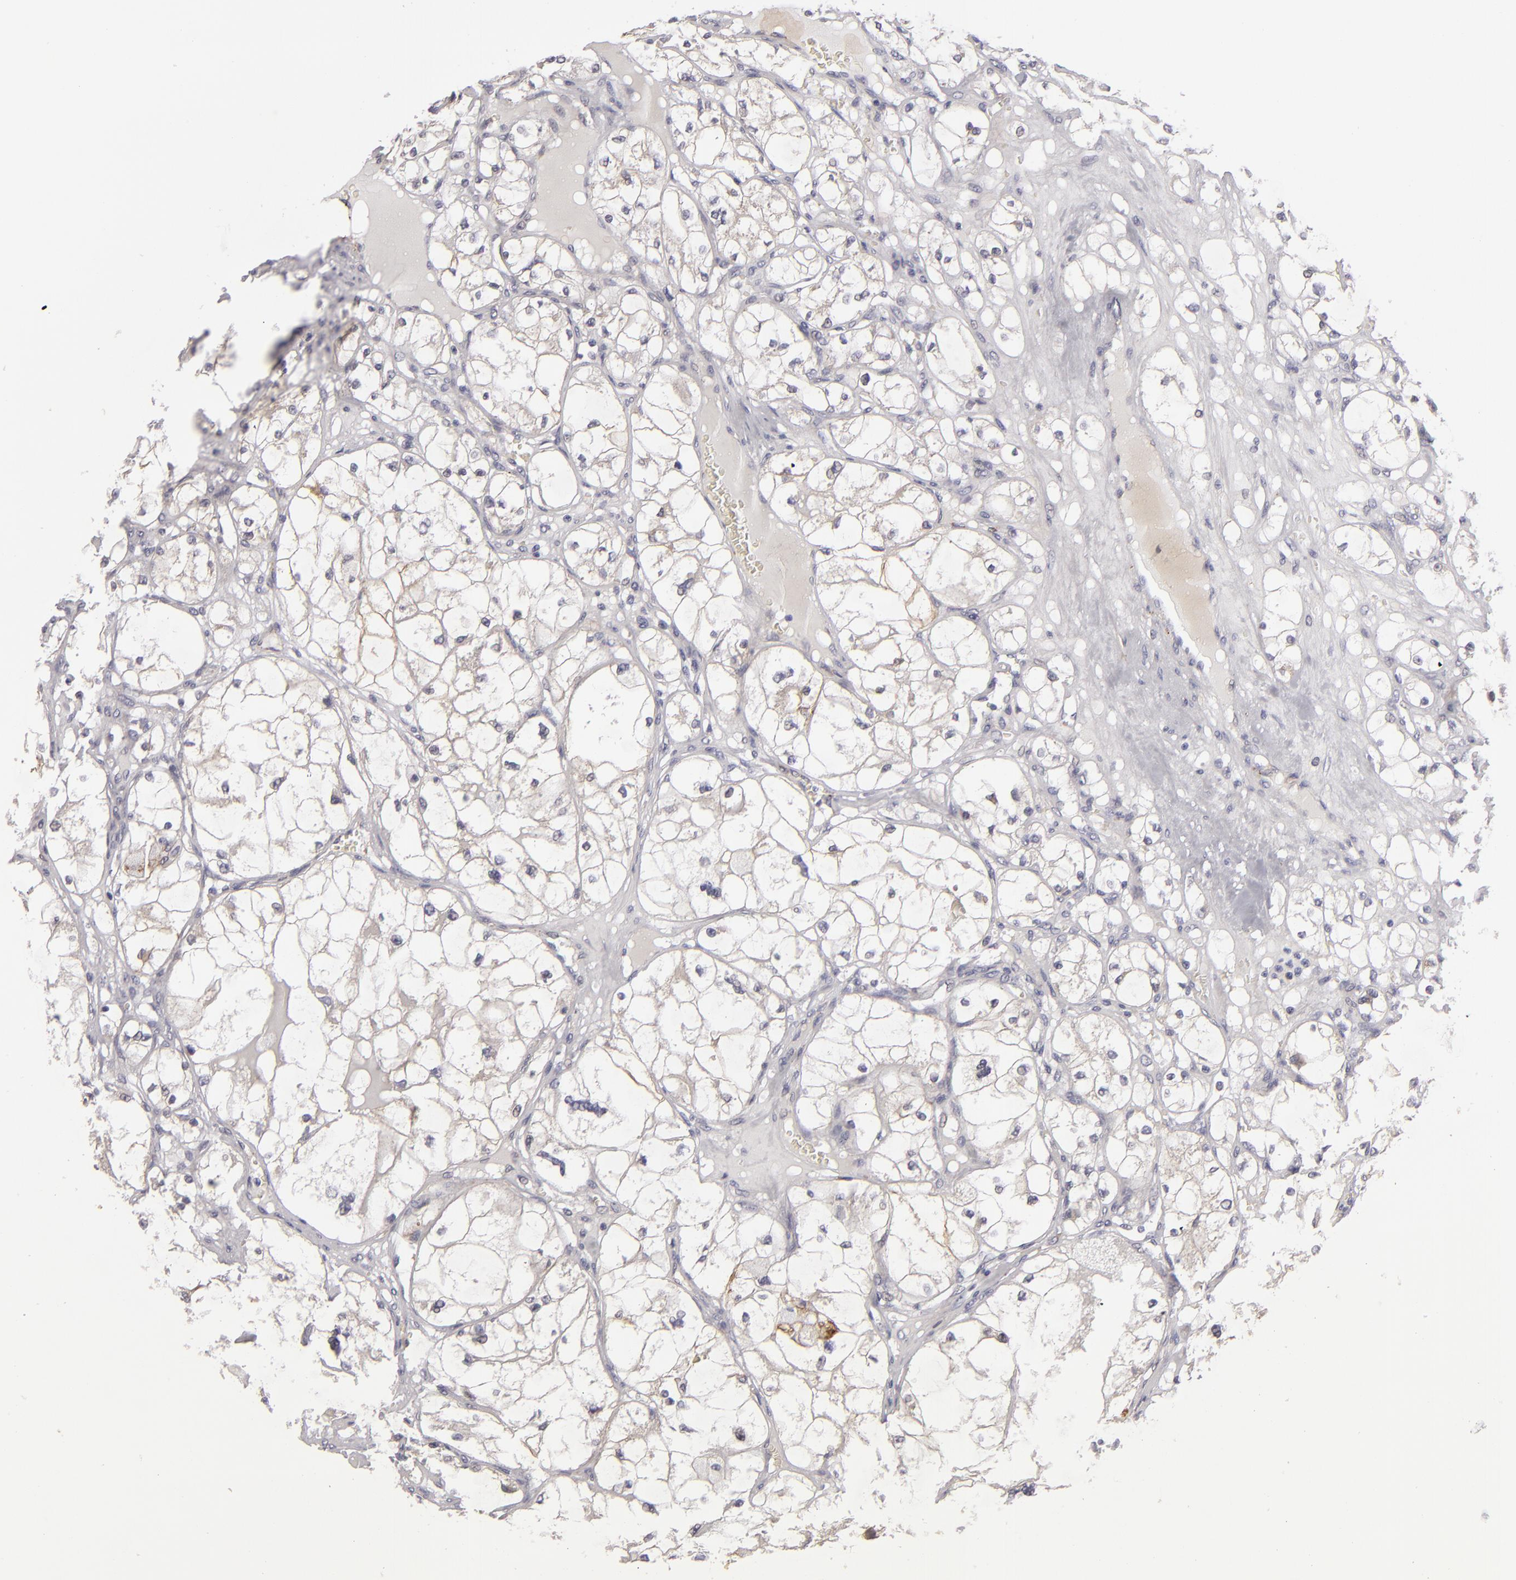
{"staining": {"intensity": "negative", "quantity": "none", "location": "none"}, "tissue": "renal cancer", "cell_type": "Tumor cells", "image_type": "cancer", "snomed": [{"axis": "morphology", "description": "Adenocarcinoma, NOS"}, {"axis": "topography", "description": "Kidney"}], "caption": "DAB immunohistochemical staining of renal cancer demonstrates no significant staining in tumor cells. The staining was performed using DAB to visualize the protein expression in brown, while the nuclei were stained in blue with hematoxylin (Magnification: 20x).", "gene": "ALCAM", "patient": {"sex": "male", "age": 61}}